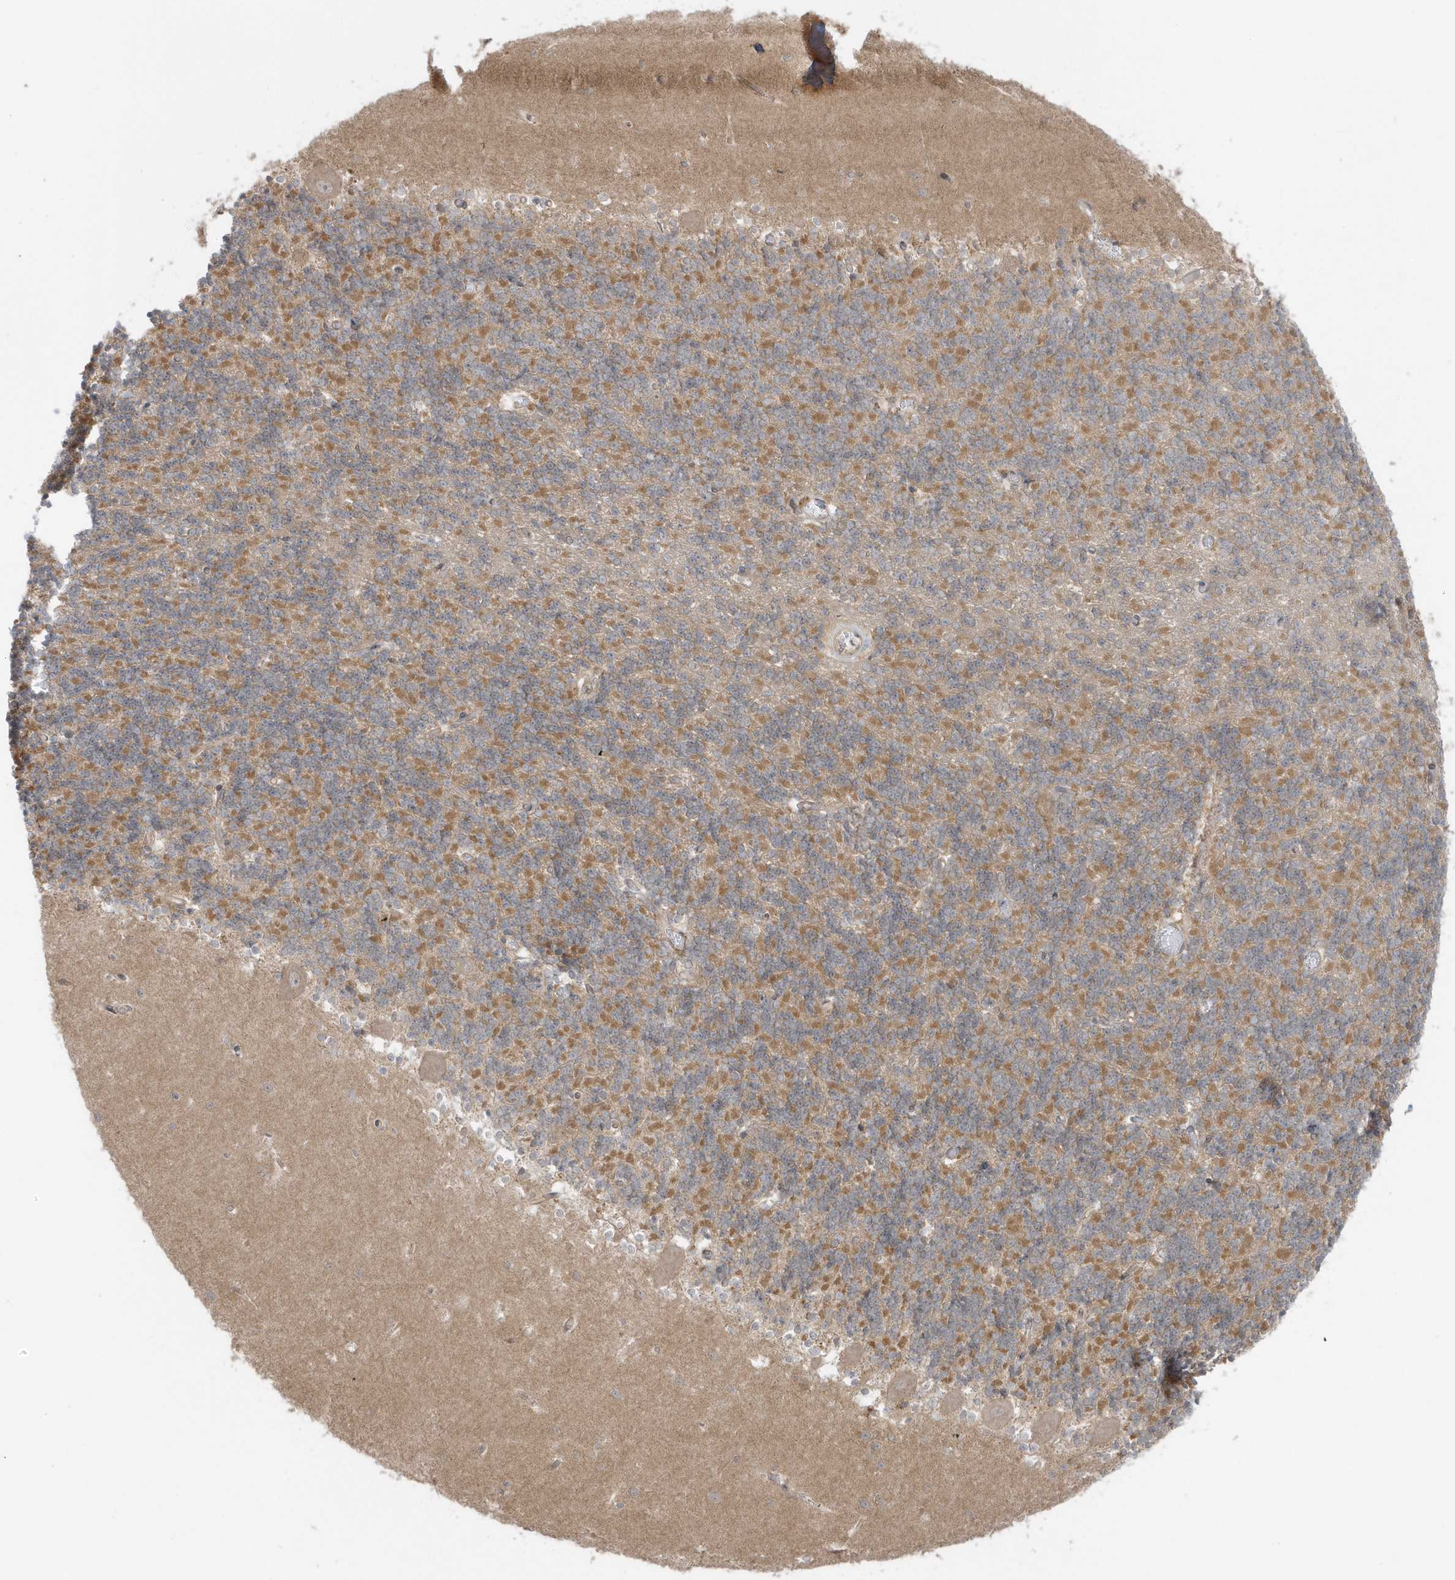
{"staining": {"intensity": "moderate", "quantity": "25%-75%", "location": "cytoplasmic/membranous"}, "tissue": "cerebellum", "cell_type": "Cells in granular layer", "image_type": "normal", "snomed": [{"axis": "morphology", "description": "Normal tissue, NOS"}, {"axis": "topography", "description": "Cerebellum"}], "caption": "Human cerebellum stained with a protein marker demonstrates moderate staining in cells in granular layer.", "gene": "PPP1R7", "patient": {"sex": "male", "age": 37}}